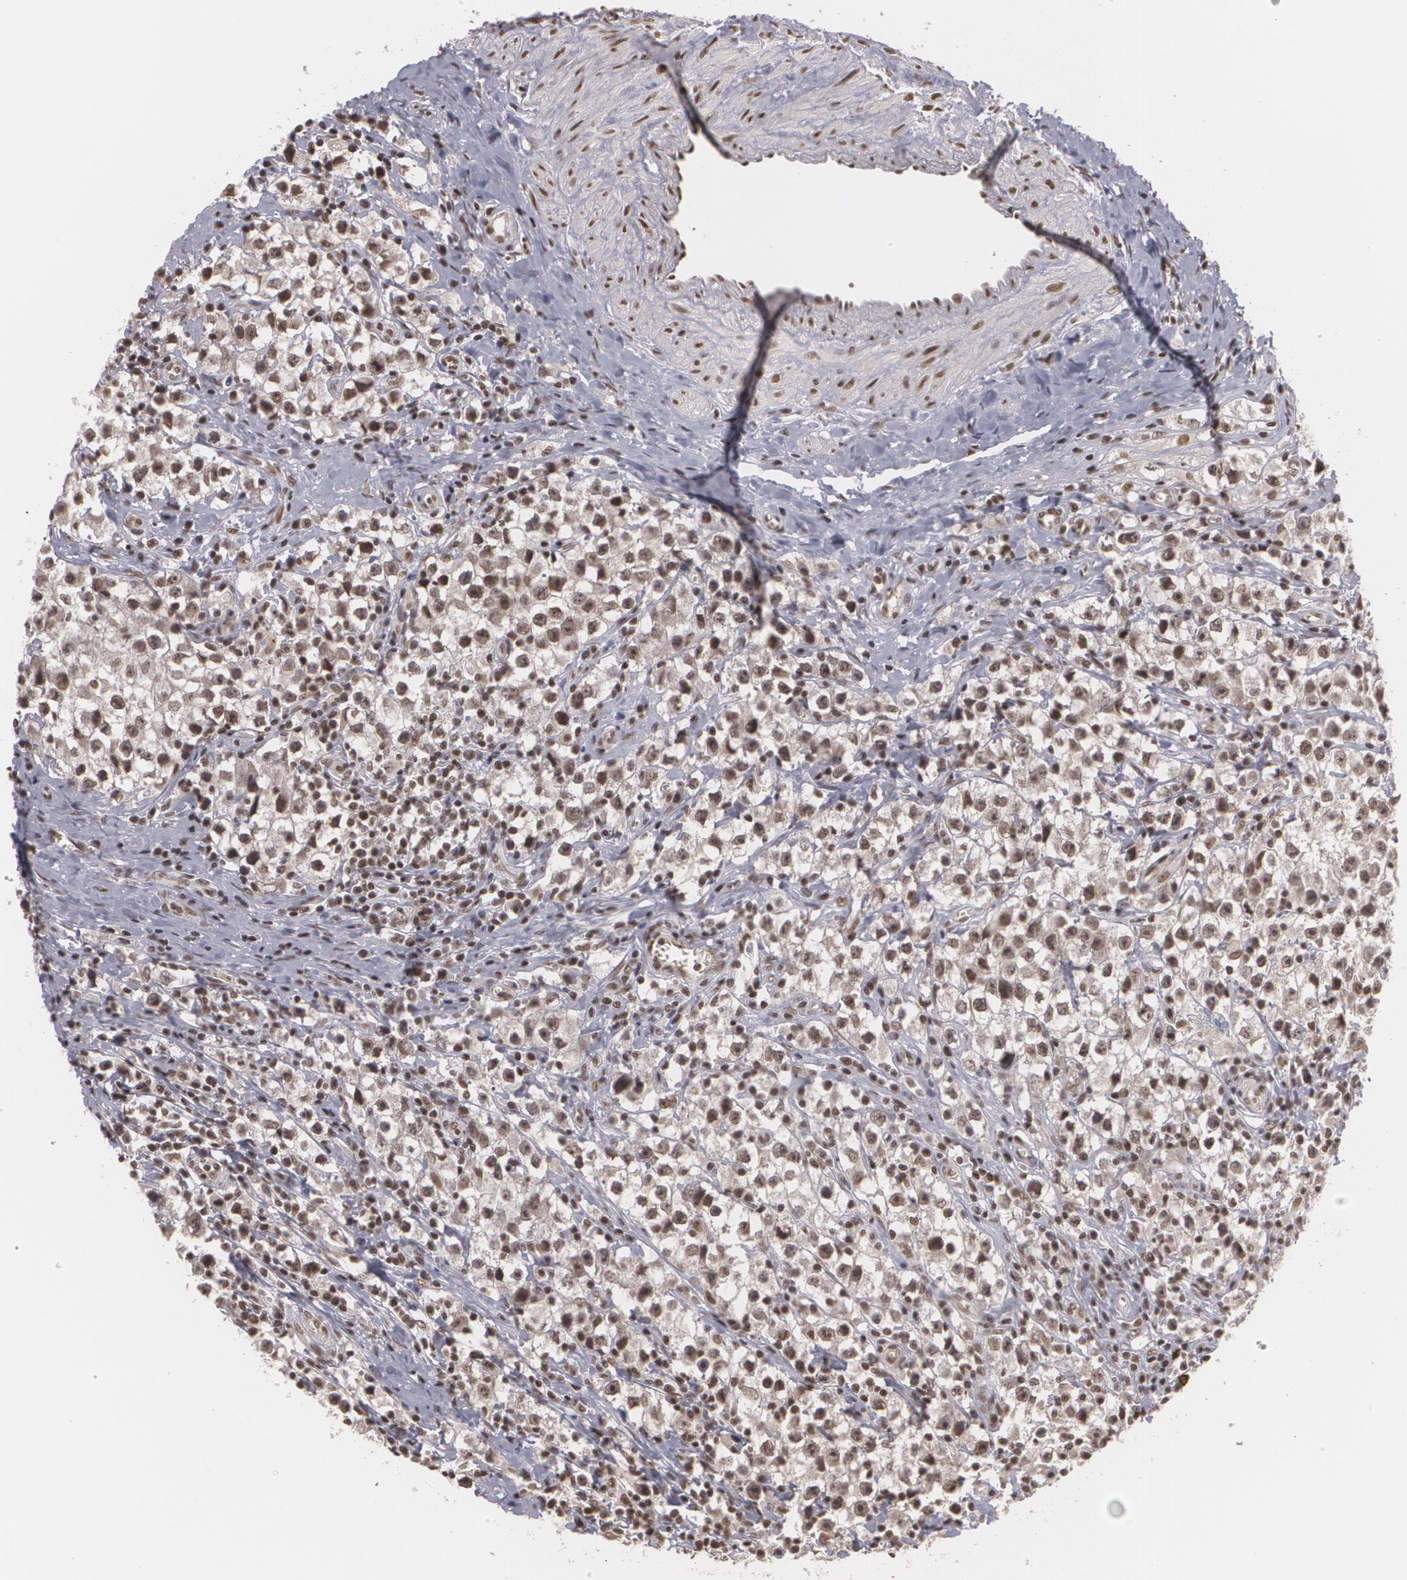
{"staining": {"intensity": "strong", "quantity": ">75%", "location": "cytoplasmic/membranous,nuclear"}, "tissue": "testis cancer", "cell_type": "Tumor cells", "image_type": "cancer", "snomed": [{"axis": "morphology", "description": "Seminoma, NOS"}, {"axis": "topography", "description": "Testis"}], "caption": "Tumor cells show strong cytoplasmic/membranous and nuclear staining in about >75% of cells in testis seminoma. Using DAB (brown) and hematoxylin (blue) stains, captured at high magnification using brightfield microscopy.", "gene": "RXRB", "patient": {"sex": "male", "age": 35}}